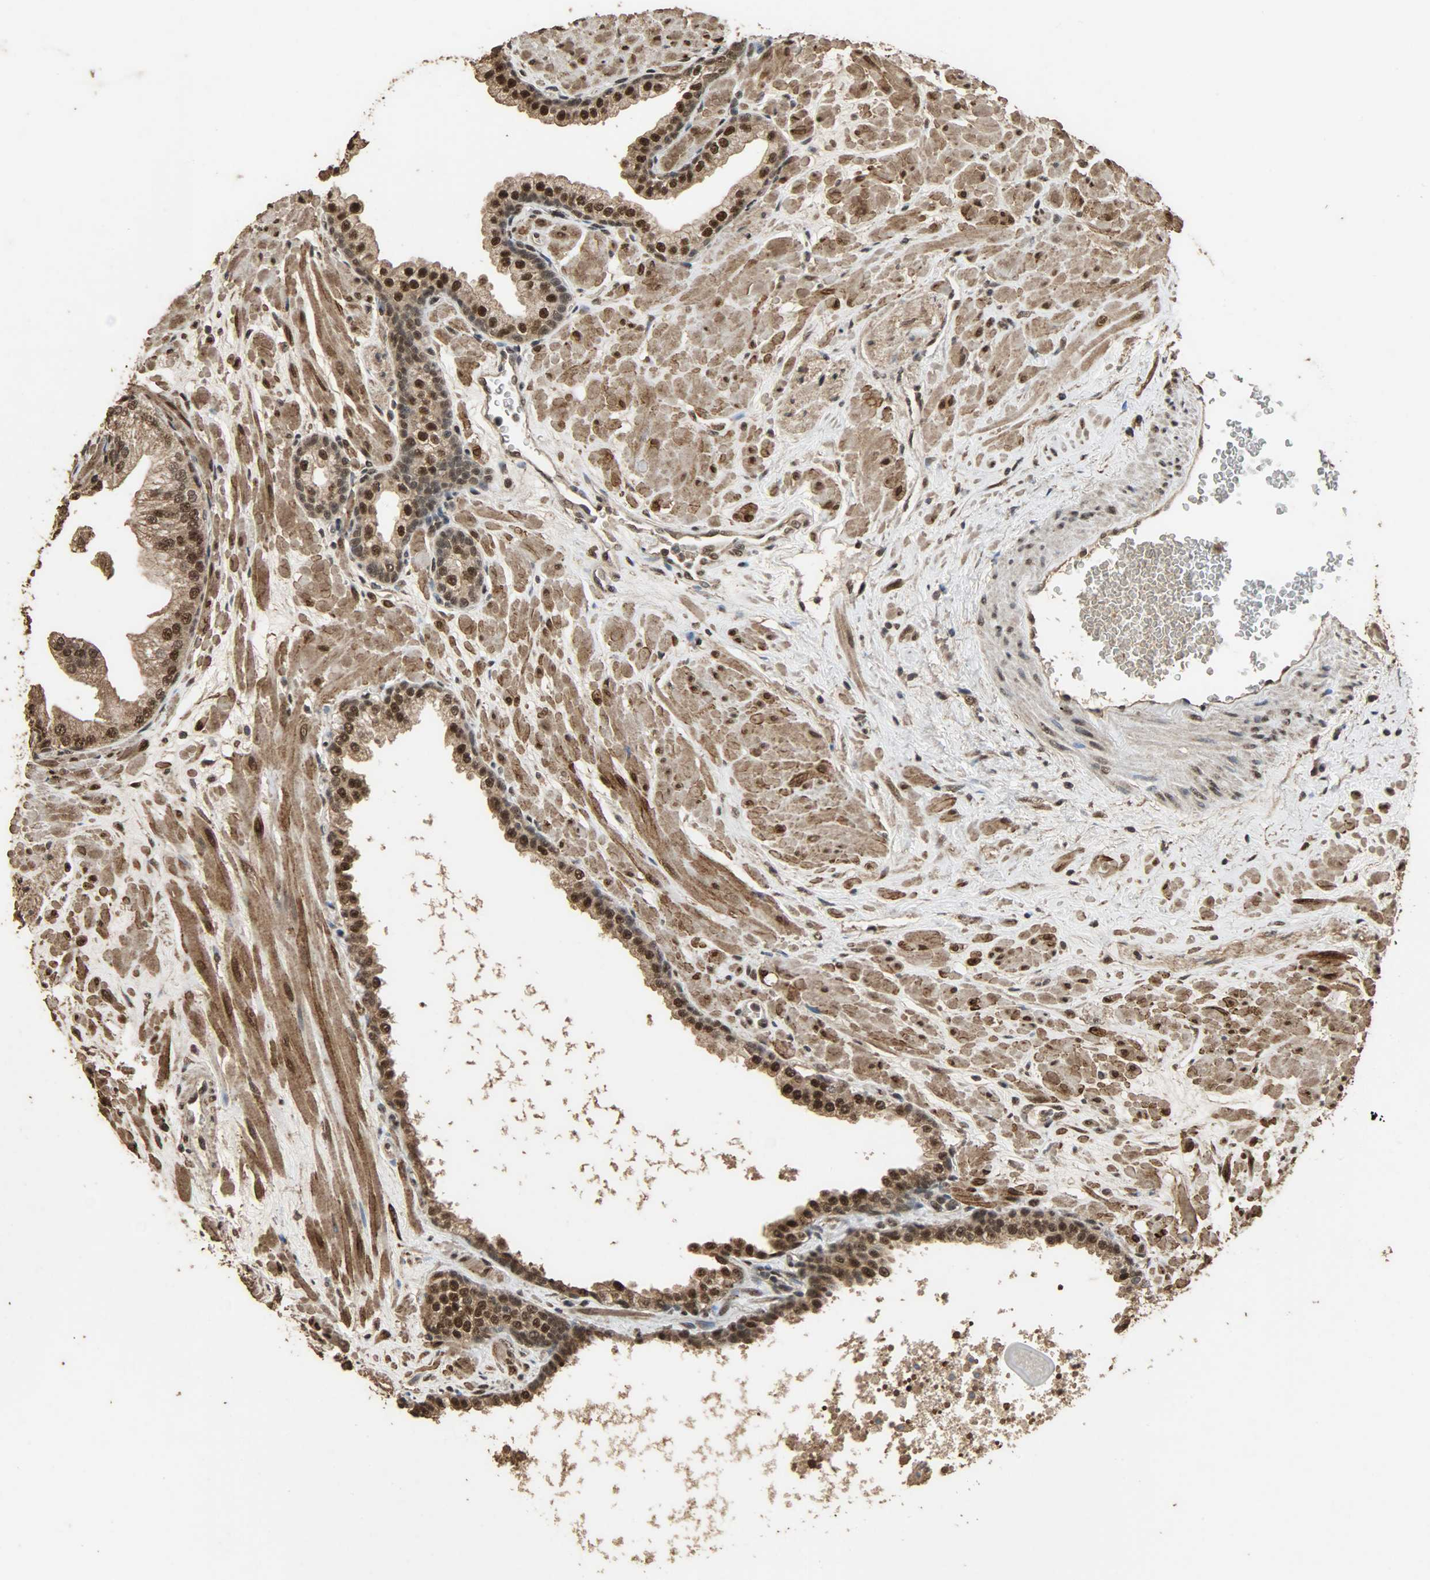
{"staining": {"intensity": "strong", "quantity": ">75%", "location": "nuclear"}, "tissue": "prostate", "cell_type": "Glandular cells", "image_type": "normal", "snomed": [{"axis": "morphology", "description": "Normal tissue, NOS"}, {"axis": "topography", "description": "Prostate"}], "caption": "Brown immunohistochemical staining in unremarkable prostate displays strong nuclear positivity in approximately >75% of glandular cells. Using DAB (3,3'-diaminobenzidine) (brown) and hematoxylin (blue) stains, captured at high magnification using brightfield microscopy.", "gene": "CCNT2", "patient": {"sex": "male", "age": 60}}